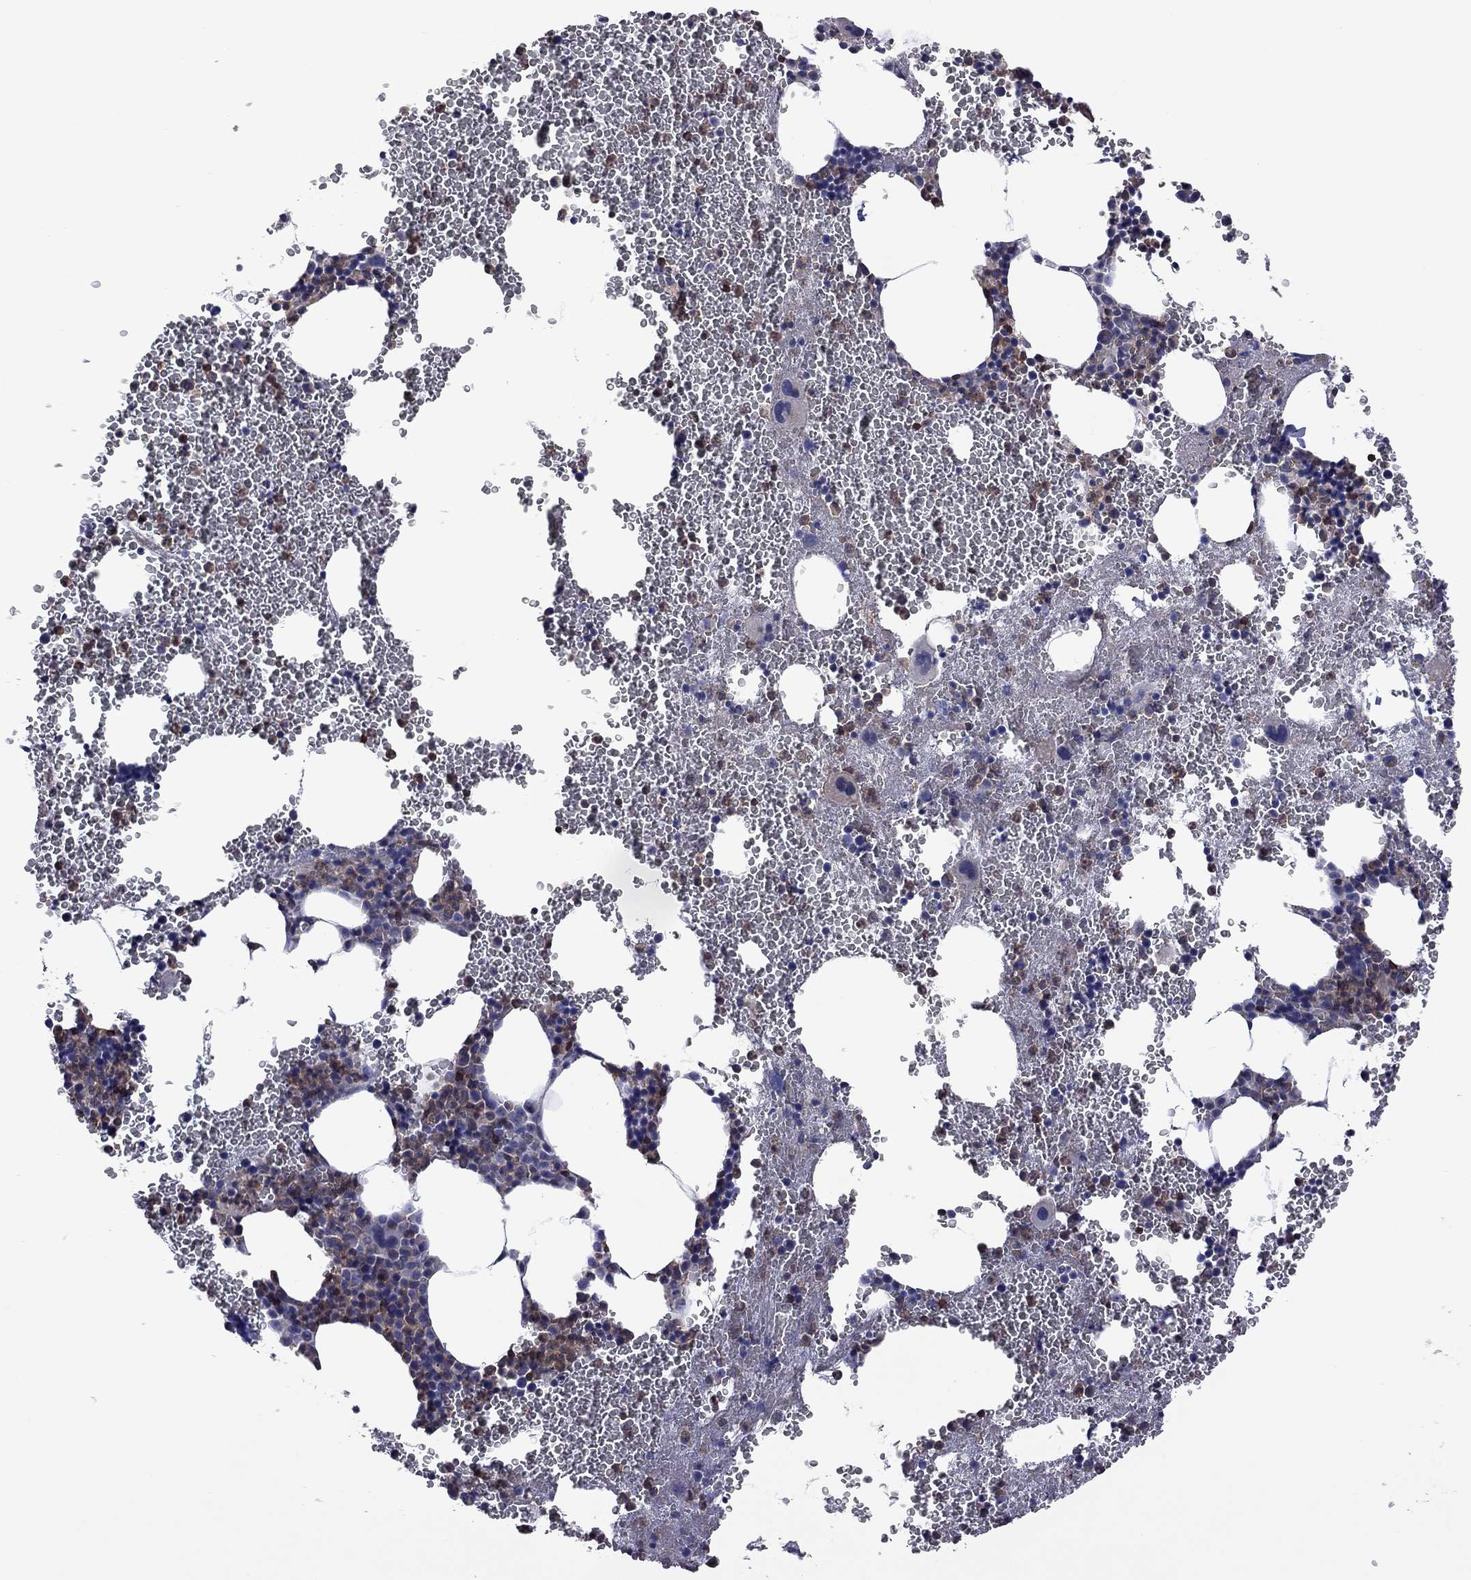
{"staining": {"intensity": "moderate", "quantity": "25%-75%", "location": "cytoplasmic/membranous"}, "tissue": "bone marrow", "cell_type": "Hematopoietic cells", "image_type": "normal", "snomed": [{"axis": "morphology", "description": "Normal tissue, NOS"}, {"axis": "topography", "description": "Bone marrow"}], "caption": "Protein analysis of unremarkable bone marrow displays moderate cytoplasmic/membranous staining in approximately 25%-75% of hematopoietic cells.", "gene": "ENSG00000288520", "patient": {"sex": "male", "age": 50}}